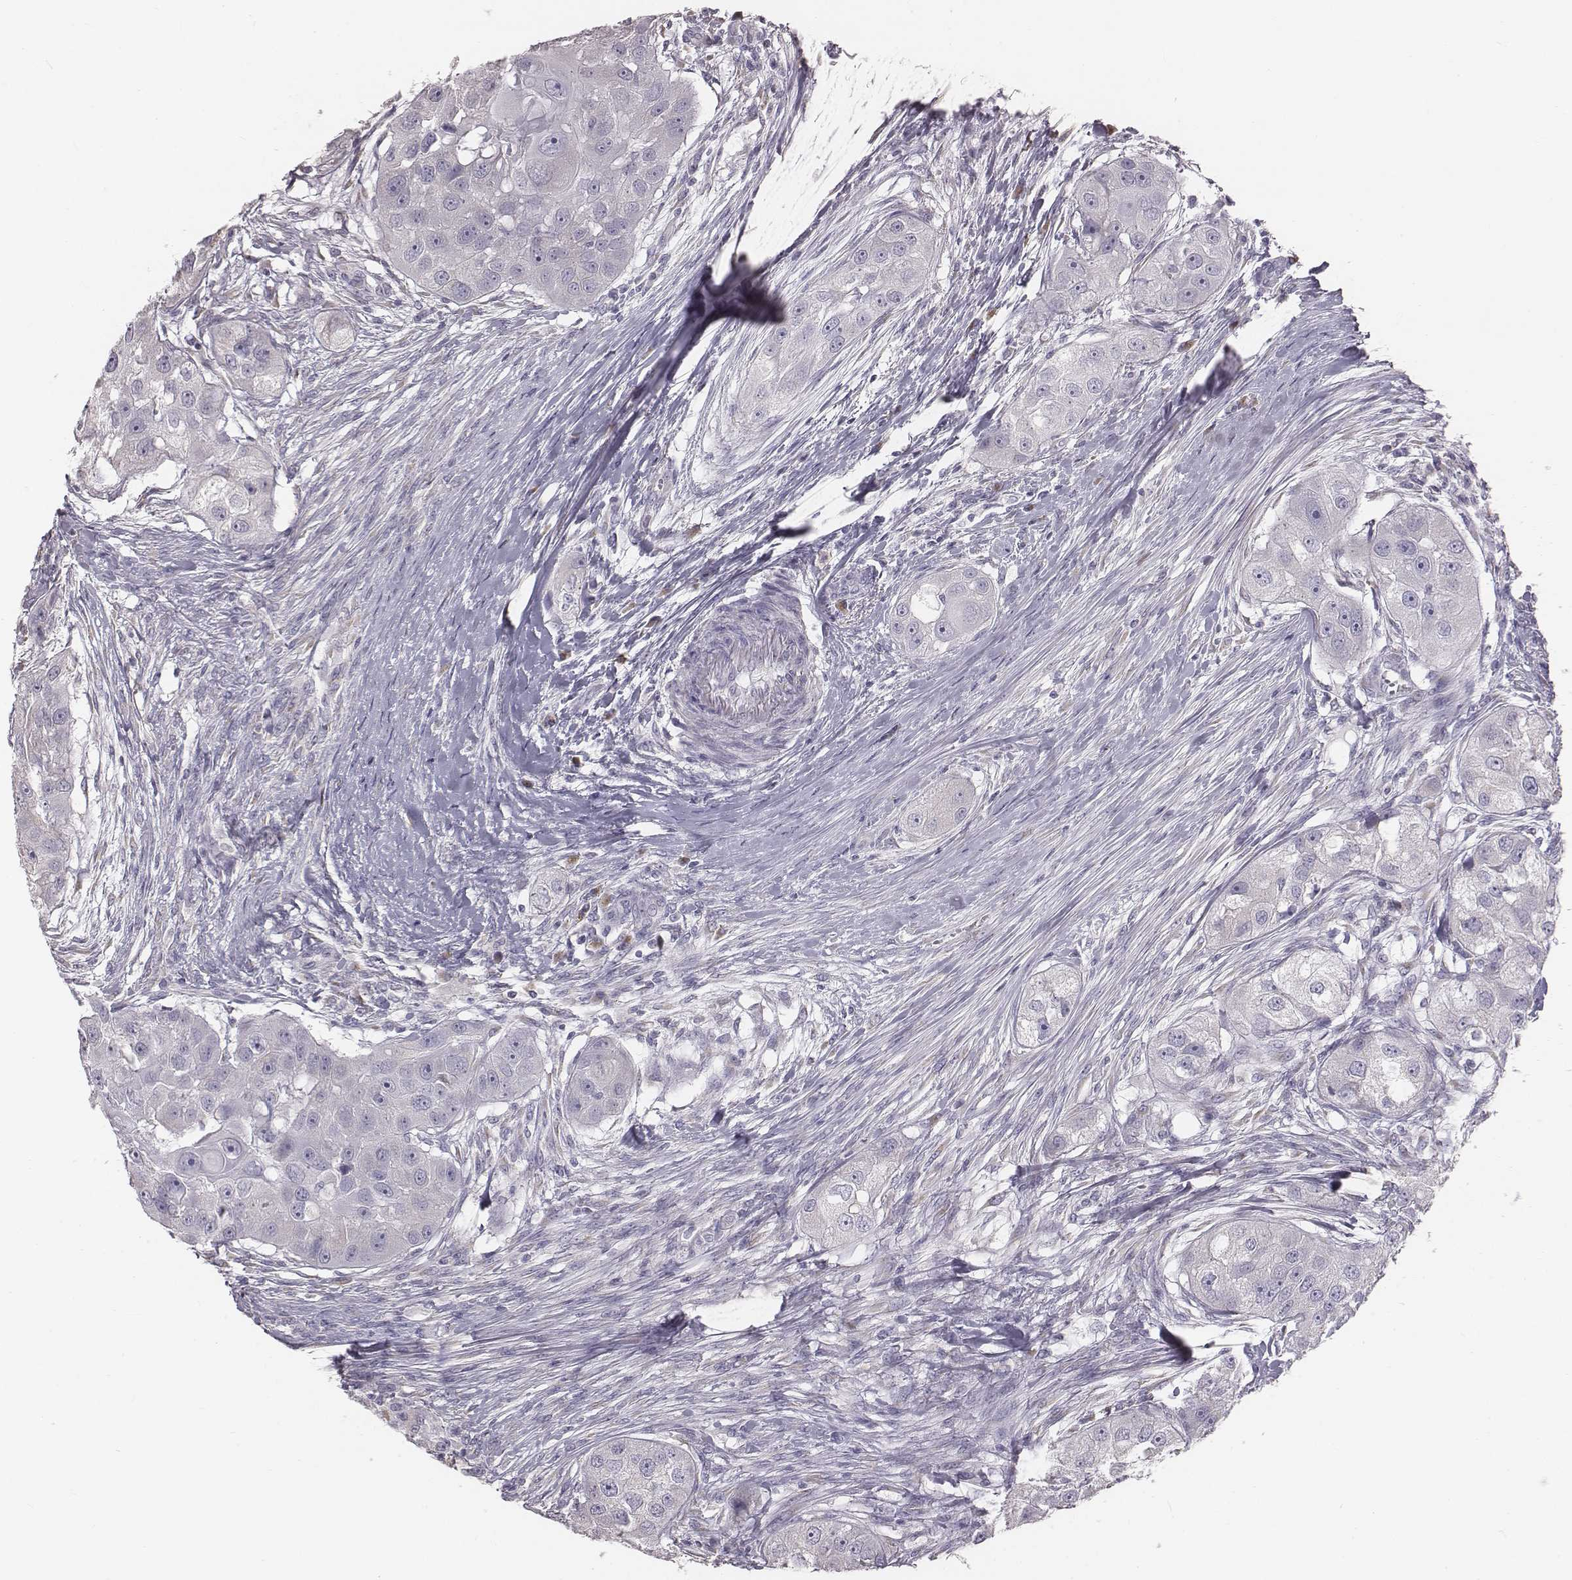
{"staining": {"intensity": "negative", "quantity": "none", "location": "none"}, "tissue": "head and neck cancer", "cell_type": "Tumor cells", "image_type": "cancer", "snomed": [{"axis": "morphology", "description": "Squamous cell carcinoma, NOS"}, {"axis": "topography", "description": "Head-Neck"}], "caption": "A high-resolution image shows immunohistochemistry (IHC) staining of head and neck cancer, which displays no significant staining in tumor cells. Nuclei are stained in blue.", "gene": "C6orf58", "patient": {"sex": "male", "age": 51}}